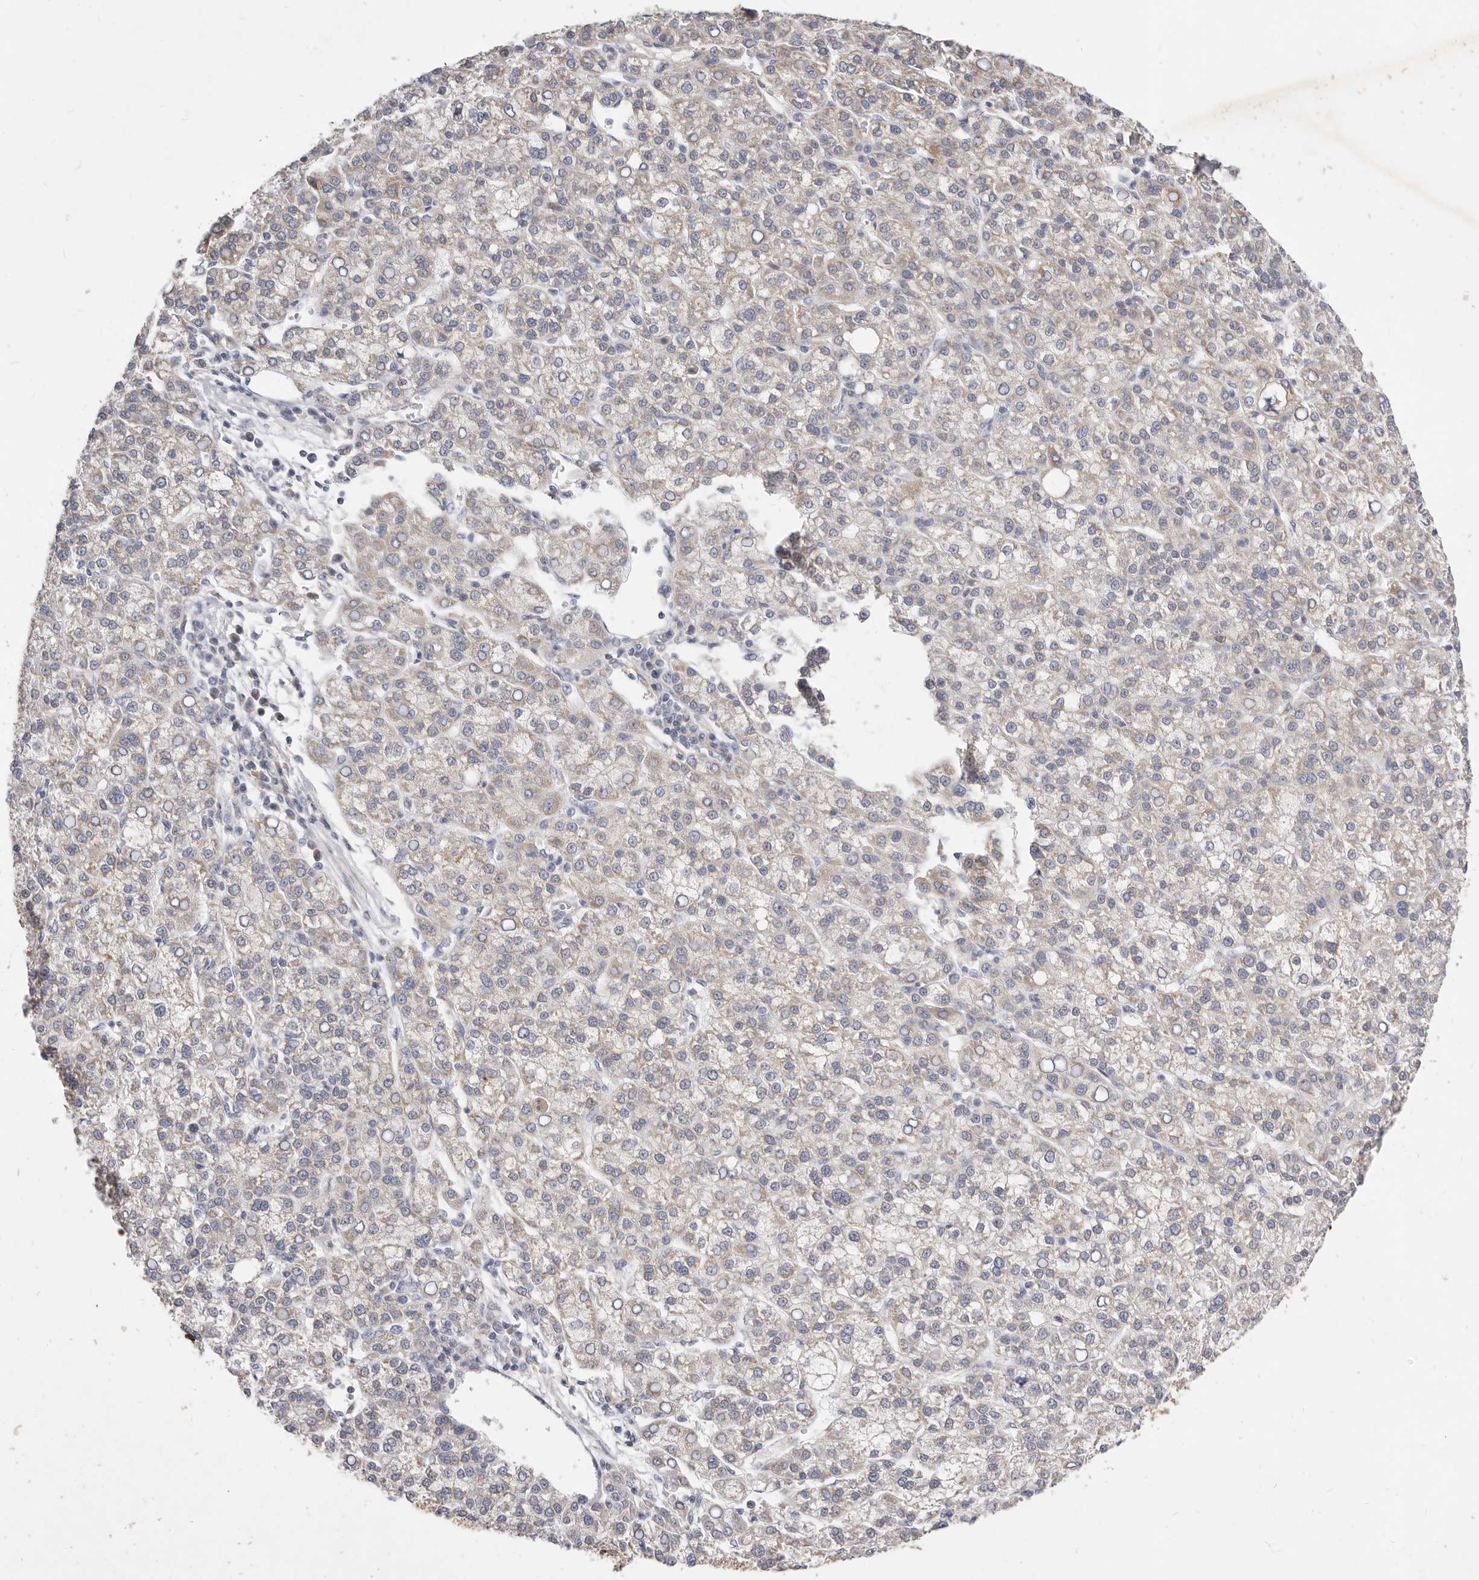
{"staining": {"intensity": "negative", "quantity": "none", "location": "none"}, "tissue": "liver cancer", "cell_type": "Tumor cells", "image_type": "cancer", "snomed": [{"axis": "morphology", "description": "Carcinoma, Hepatocellular, NOS"}, {"axis": "topography", "description": "Liver"}], "caption": "IHC histopathology image of neoplastic tissue: human liver cancer stained with DAB displays no significant protein staining in tumor cells. (DAB (3,3'-diaminobenzidine) immunohistochemistry (IHC), high magnification).", "gene": "TFB2M", "patient": {"sex": "female", "age": 58}}